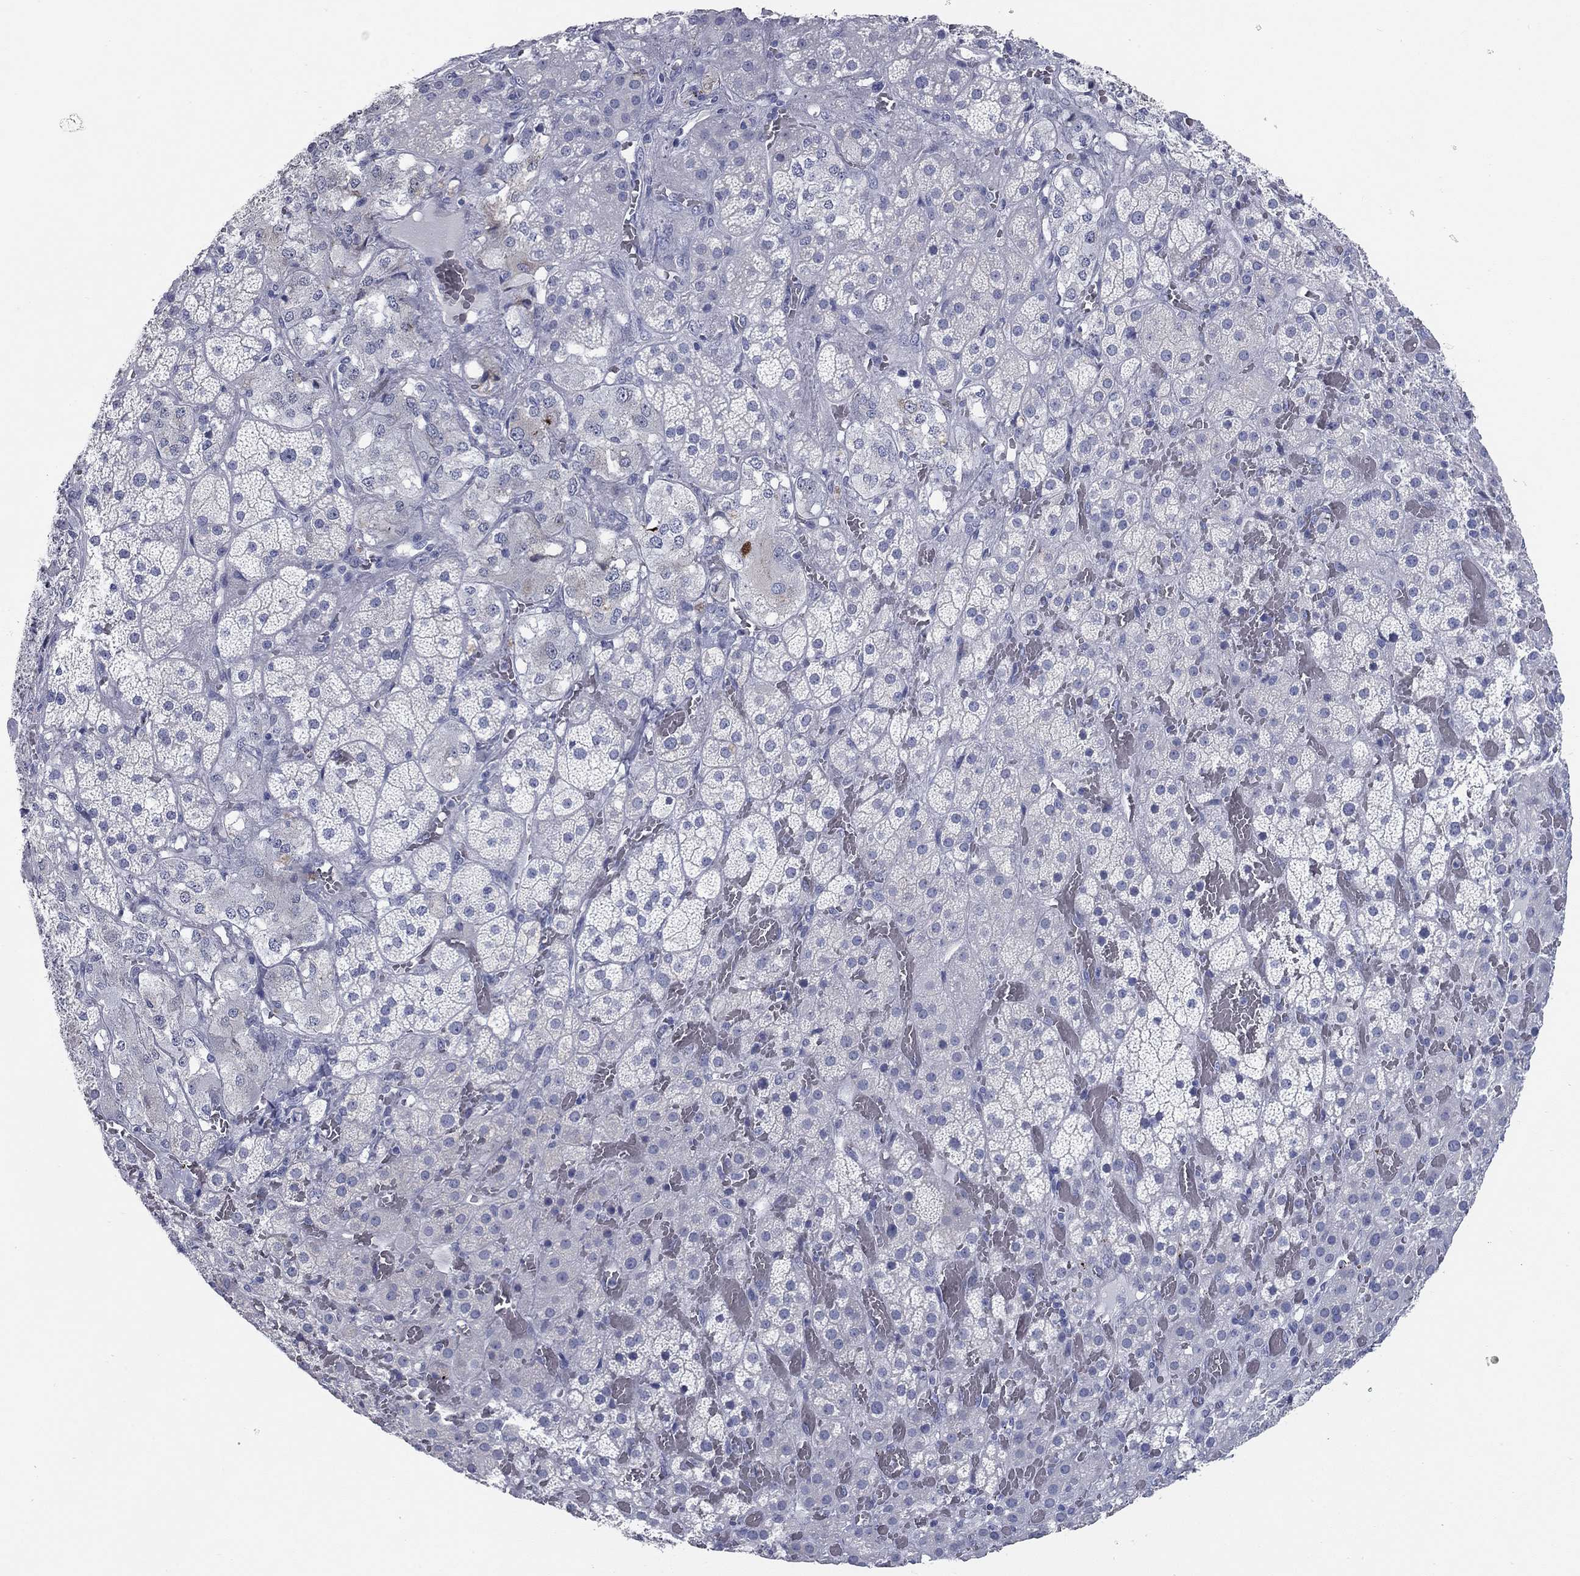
{"staining": {"intensity": "negative", "quantity": "none", "location": "none"}, "tissue": "adrenal gland", "cell_type": "Glandular cells", "image_type": "normal", "snomed": [{"axis": "morphology", "description": "Normal tissue, NOS"}, {"axis": "topography", "description": "Adrenal gland"}], "caption": "Immunohistochemical staining of normal adrenal gland exhibits no significant positivity in glandular cells. Brightfield microscopy of immunohistochemistry stained with DAB (brown) and hematoxylin (blue), captured at high magnification.", "gene": "TAC1", "patient": {"sex": "male", "age": 57}}